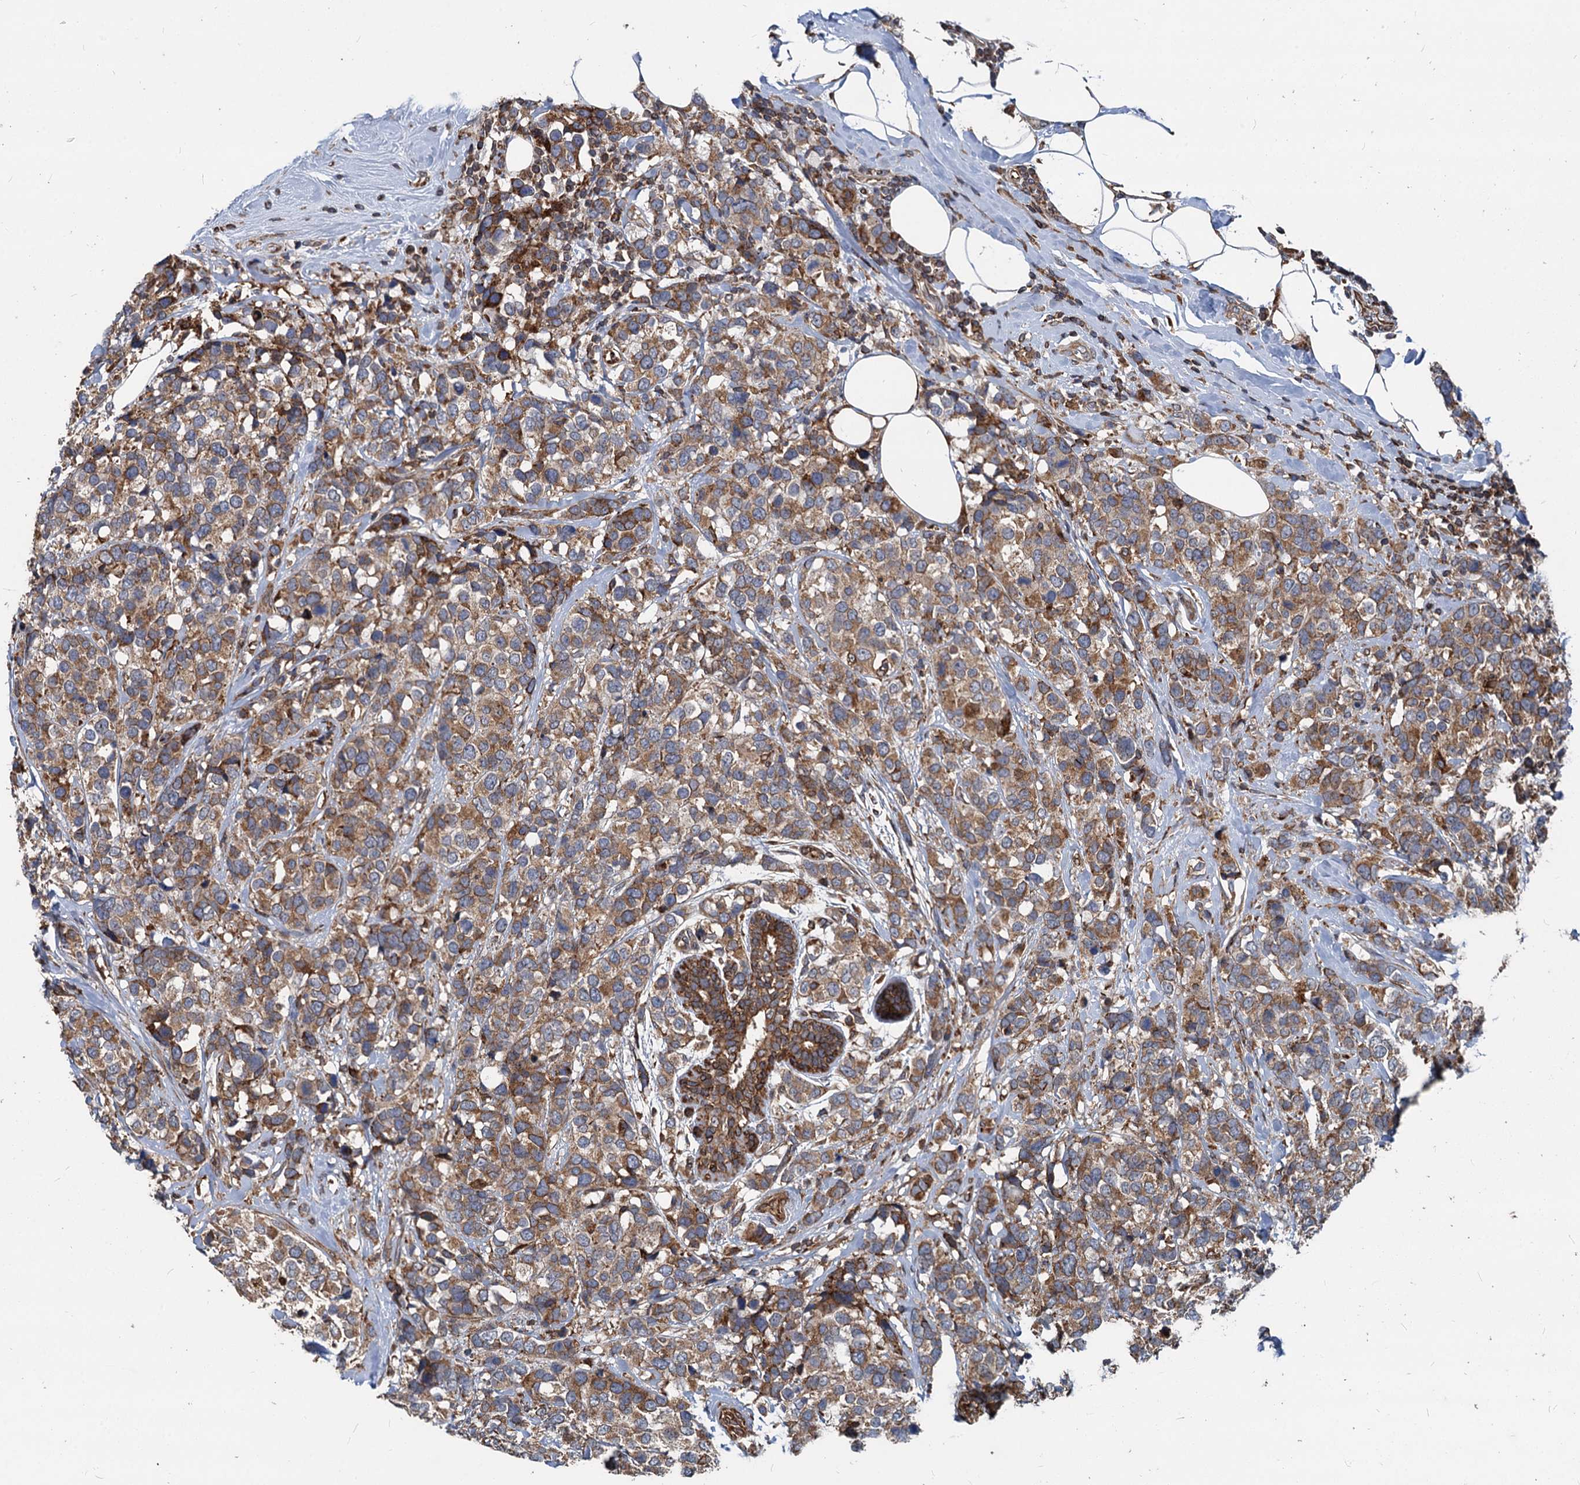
{"staining": {"intensity": "moderate", "quantity": ">75%", "location": "cytoplasmic/membranous"}, "tissue": "breast cancer", "cell_type": "Tumor cells", "image_type": "cancer", "snomed": [{"axis": "morphology", "description": "Lobular carcinoma"}, {"axis": "topography", "description": "Breast"}], "caption": "This is a micrograph of immunohistochemistry (IHC) staining of breast lobular carcinoma, which shows moderate staining in the cytoplasmic/membranous of tumor cells.", "gene": "STIM1", "patient": {"sex": "female", "age": 59}}